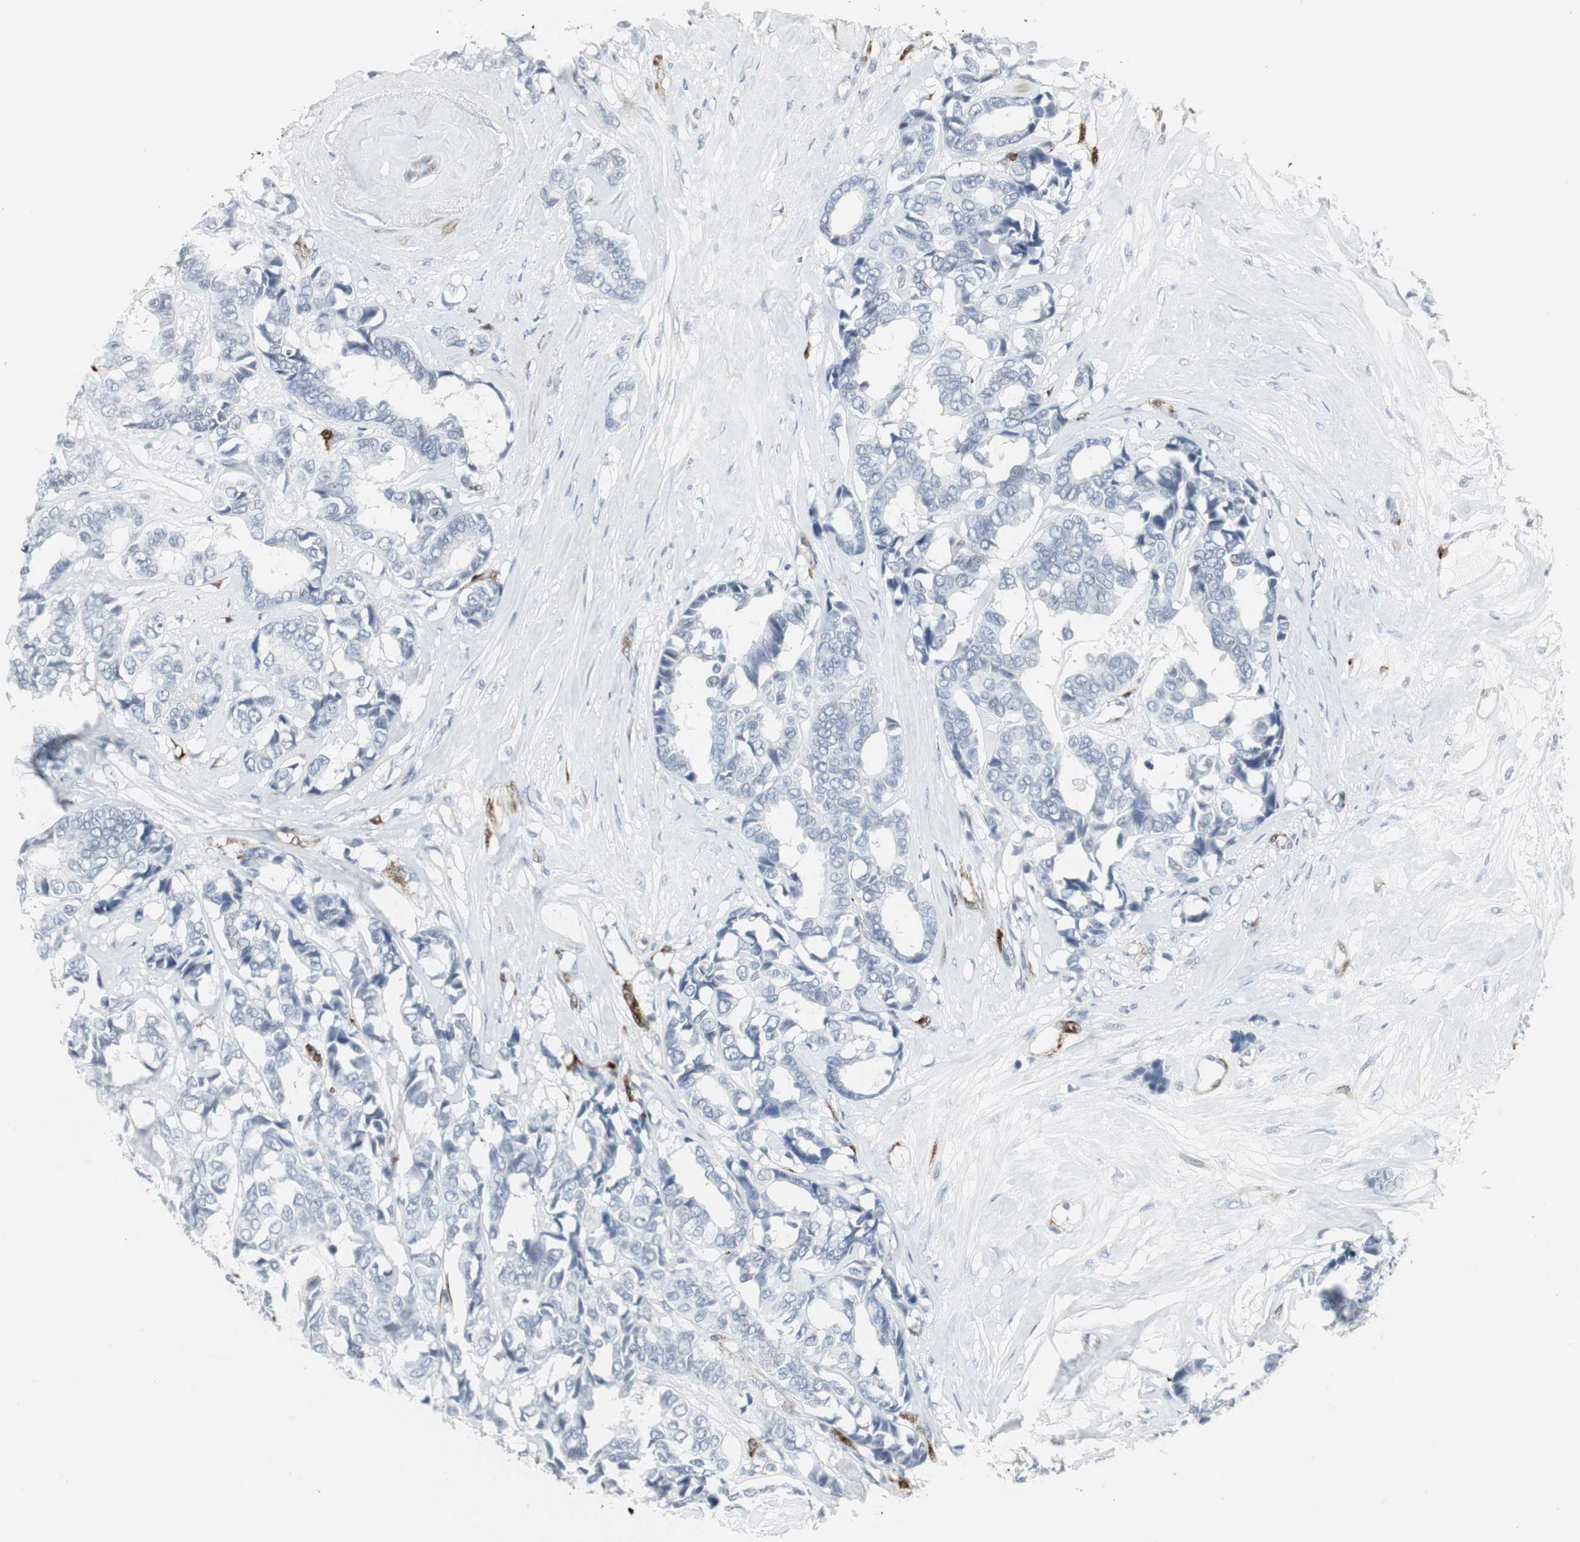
{"staining": {"intensity": "negative", "quantity": "none", "location": "none"}, "tissue": "breast cancer", "cell_type": "Tumor cells", "image_type": "cancer", "snomed": [{"axis": "morphology", "description": "Duct carcinoma"}, {"axis": "topography", "description": "Breast"}], "caption": "DAB immunohistochemical staining of breast cancer shows no significant positivity in tumor cells. (DAB (3,3'-diaminobenzidine) immunohistochemistry (IHC) with hematoxylin counter stain).", "gene": "PPP1R14A", "patient": {"sex": "female", "age": 87}}